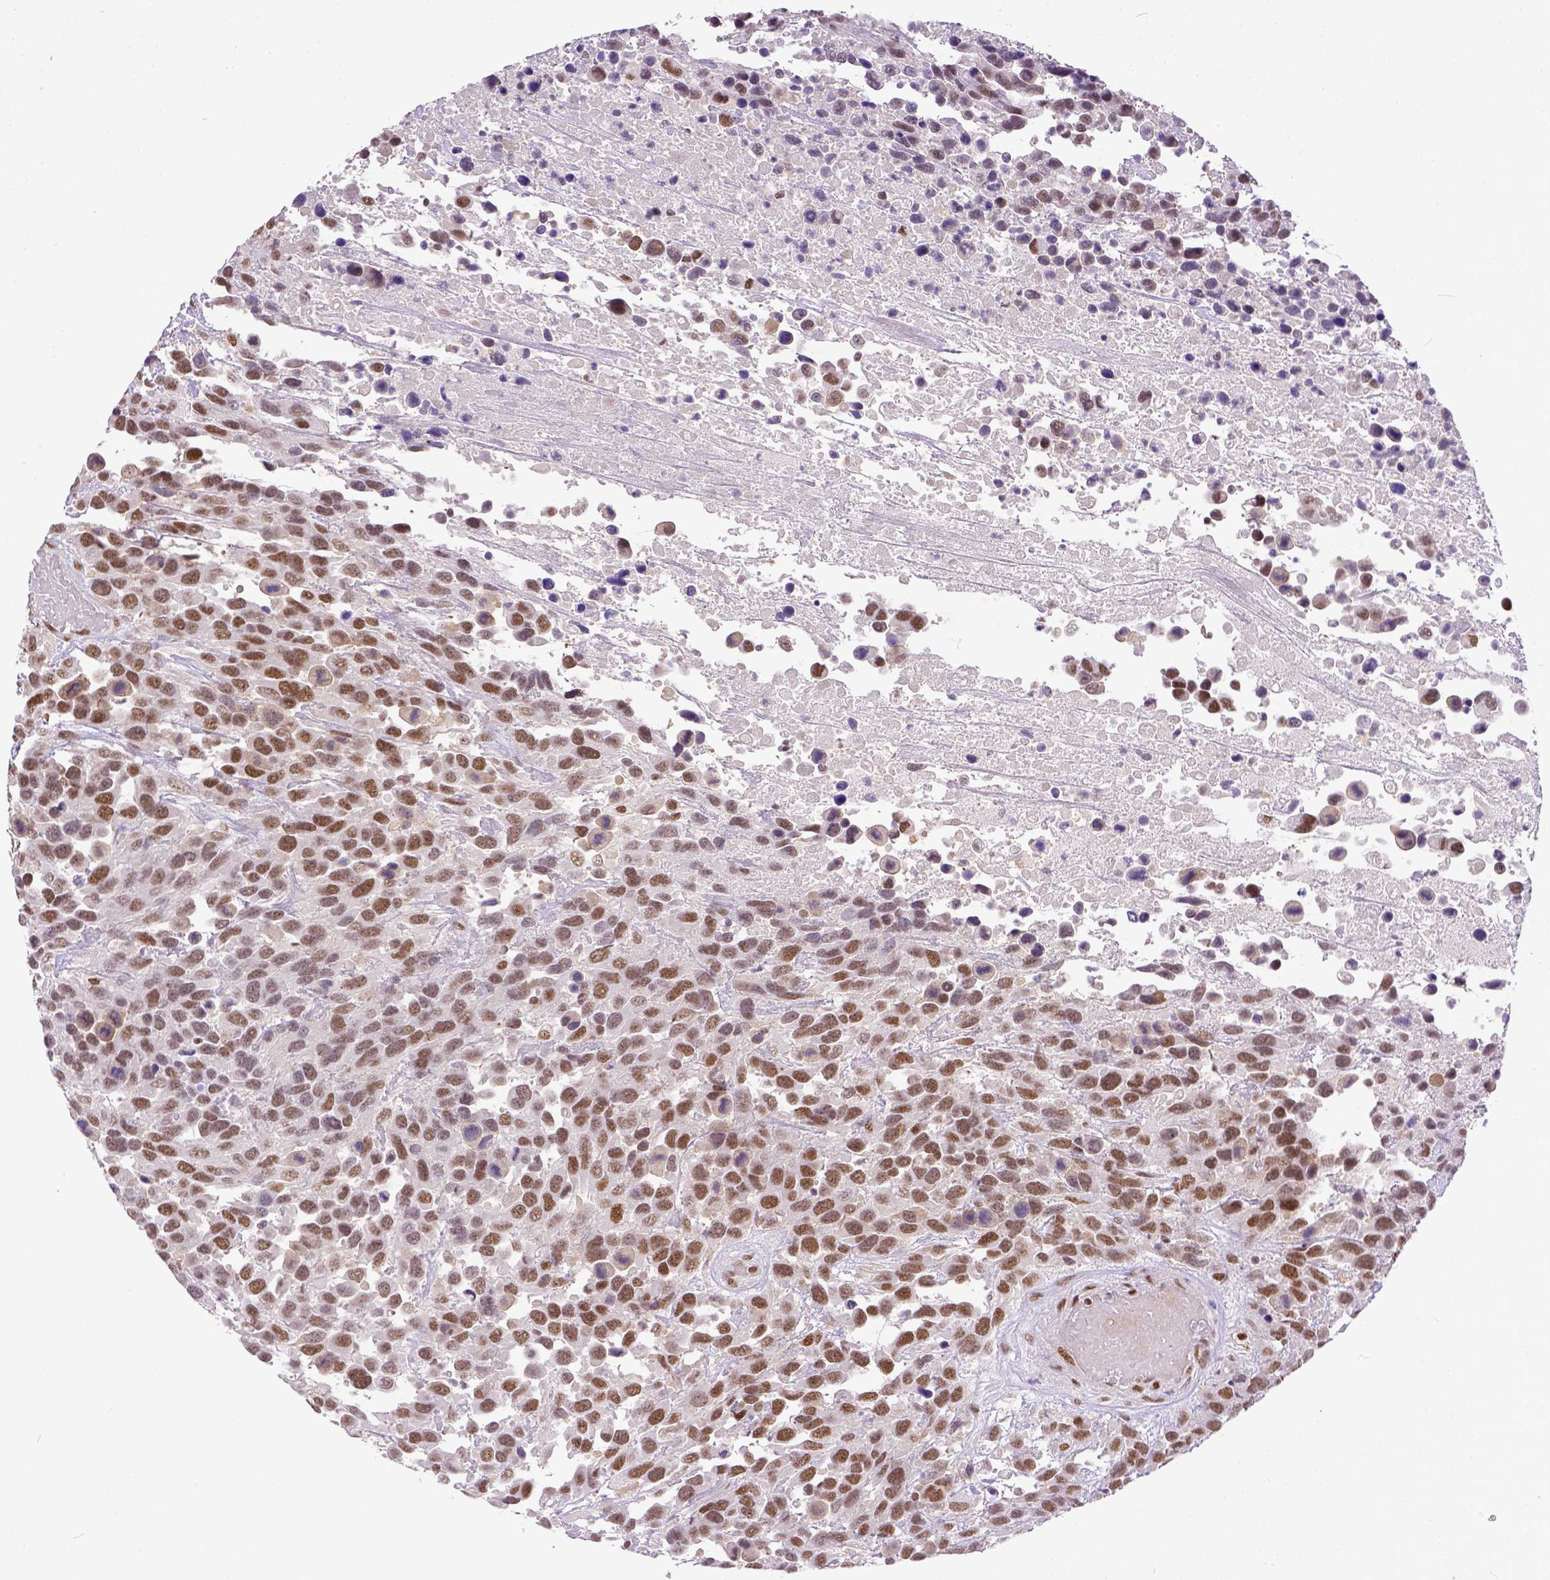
{"staining": {"intensity": "moderate", "quantity": ">75%", "location": "nuclear"}, "tissue": "urothelial cancer", "cell_type": "Tumor cells", "image_type": "cancer", "snomed": [{"axis": "morphology", "description": "Urothelial carcinoma, High grade"}, {"axis": "topography", "description": "Urinary bladder"}], "caption": "Immunohistochemistry micrograph of urothelial carcinoma (high-grade) stained for a protein (brown), which displays medium levels of moderate nuclear expression in approximately >75% of tumor cells.", "gene": "ERCC1", "patient": {"sex": "female", "age": 70}}